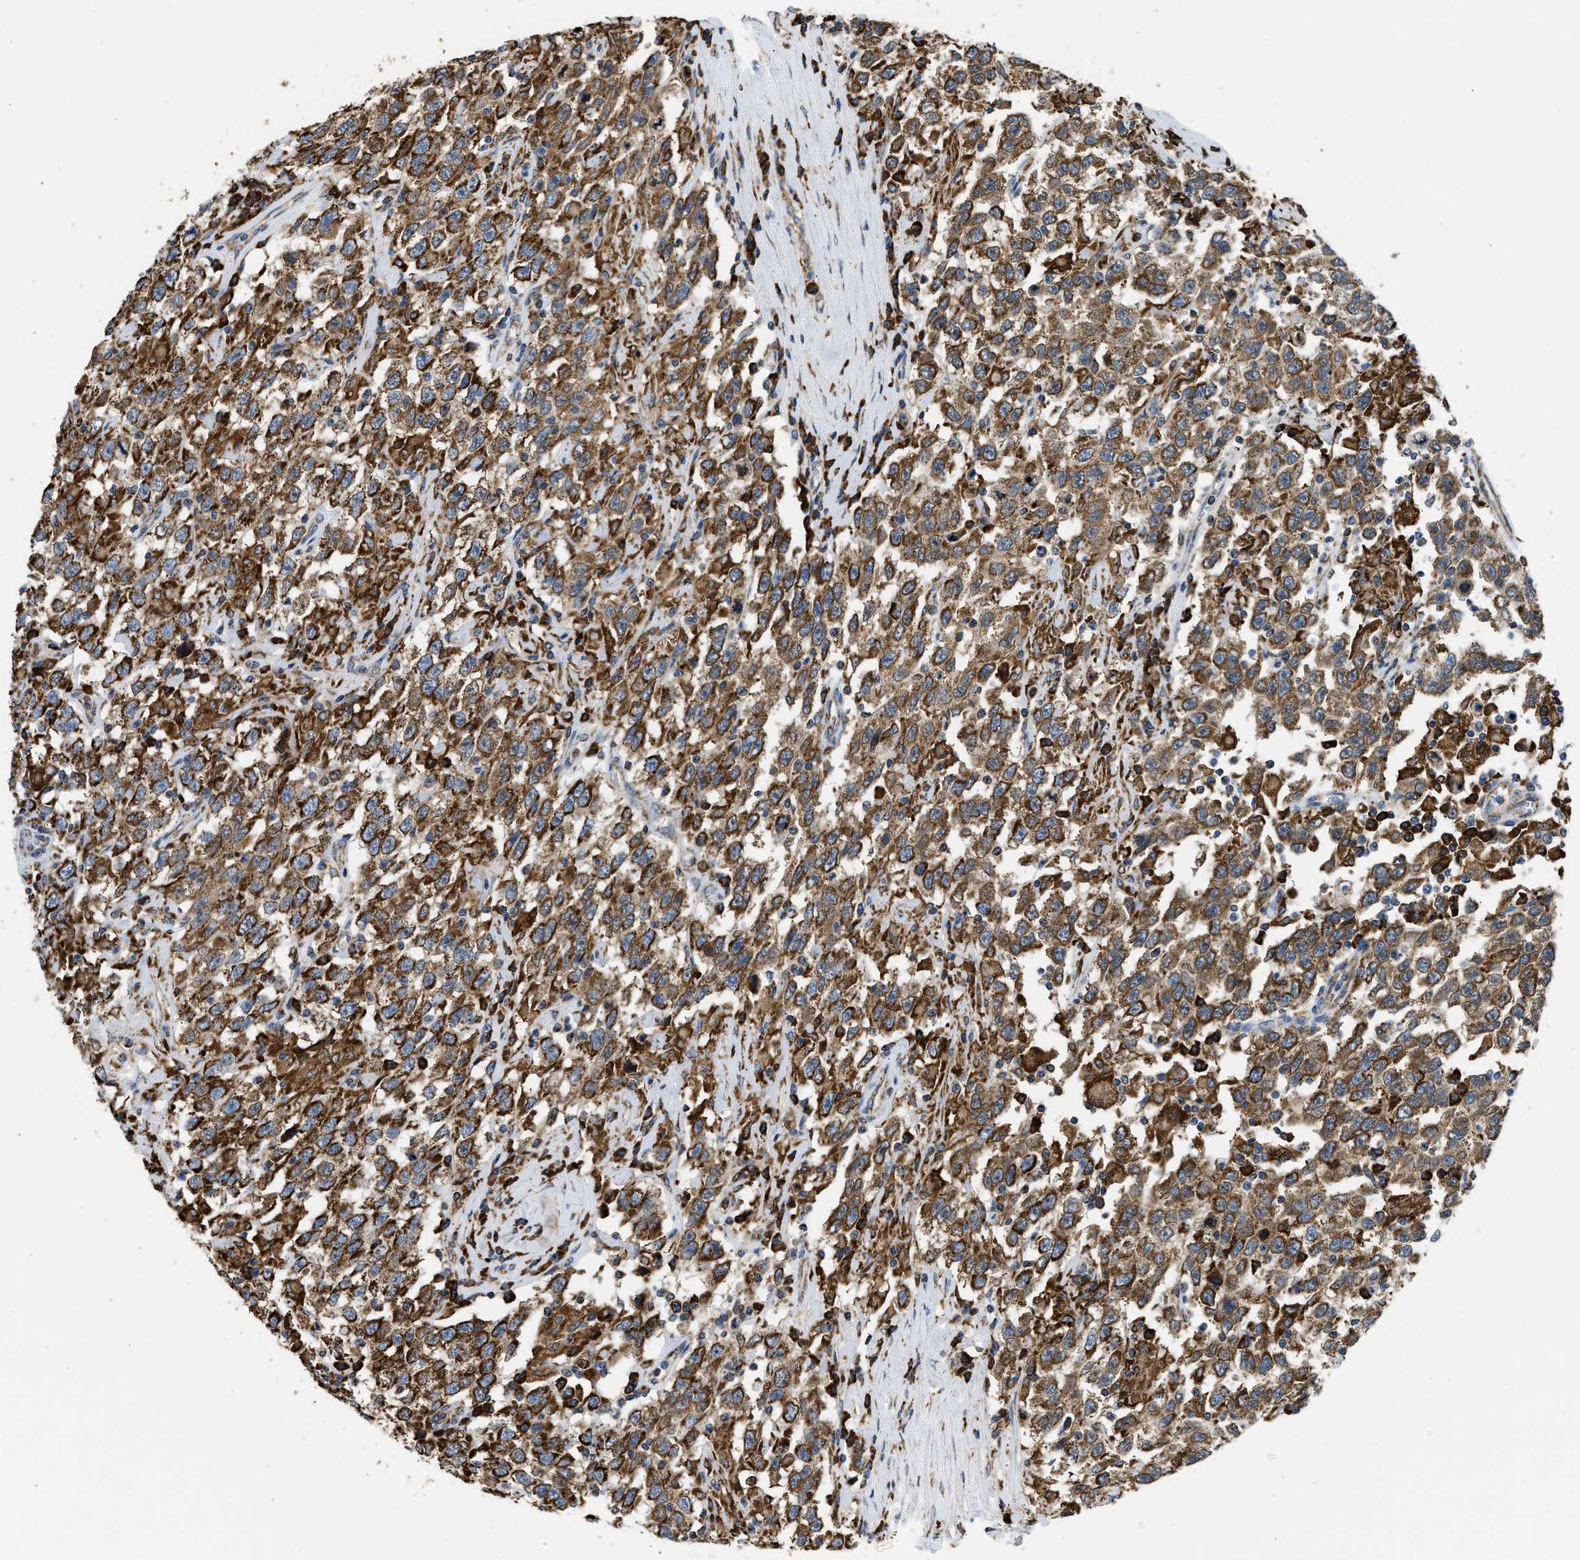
{"staining": {"intensity": "strong", "quantity": ">75%", "location": "cytoplasmic/membranous"}, "tissue": "testis cancer", "cell_type": "Tumor cells", "image_type": "cancer", "snomed": [{"axis": "morphology", "description": "Seminoma, NOS"}, {"axis": "topography", "description": "Testis"}], "caption": "Immunohistochemistry (DAB (3,3'-diaminobenzidine)) staining of seminoma (testis) displays strong cytoplasmic/membranous protein expression in about >75% of tumor cells.", "gene": "CYCS", "patient": {"sex": "male", "age": 41}}